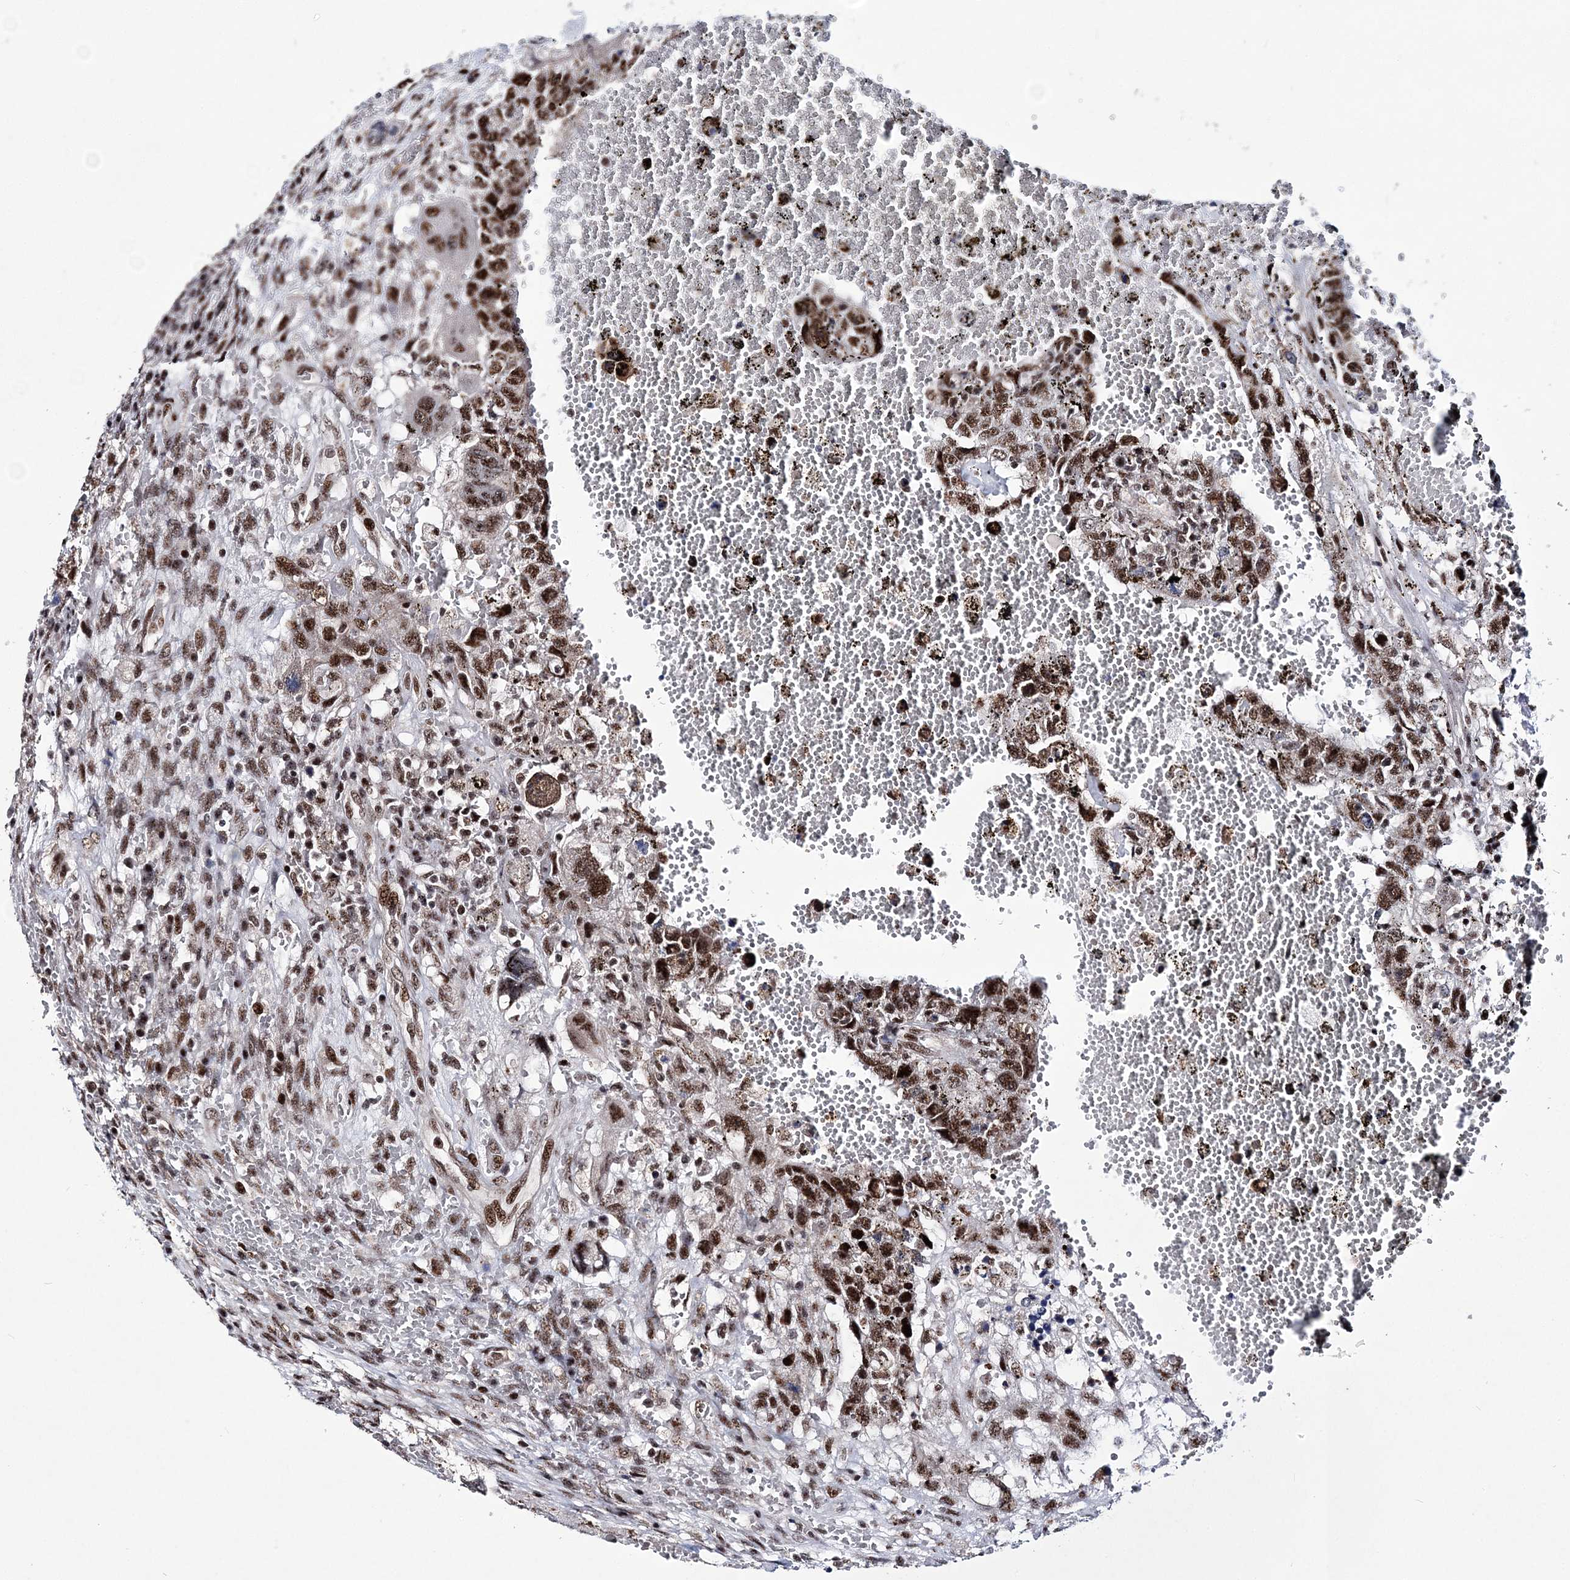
{"staining": {"intensity": "moderate", "quantity": ">75%", "location": "nuclear"}, "tissue": "testis cancer", "cell_type": "Tumor cells", "image_type": "cancer", "snomed": [{"axis": "morphology", "description": "Carcinoma, Embryonal, NOS"}, {"axis": "topography", "description": "Testis"}], "caption": "Immunohistochemical staining of human embryonal carcinoma (testis) displays medium levels of moderate nuclear positivity in about >75% of tumor cells. (brown staining indicates protein expression, while blue staining denotes nuclei).", "gene": "TATDN2", "patient": {"sex": "male", "age": 26}}